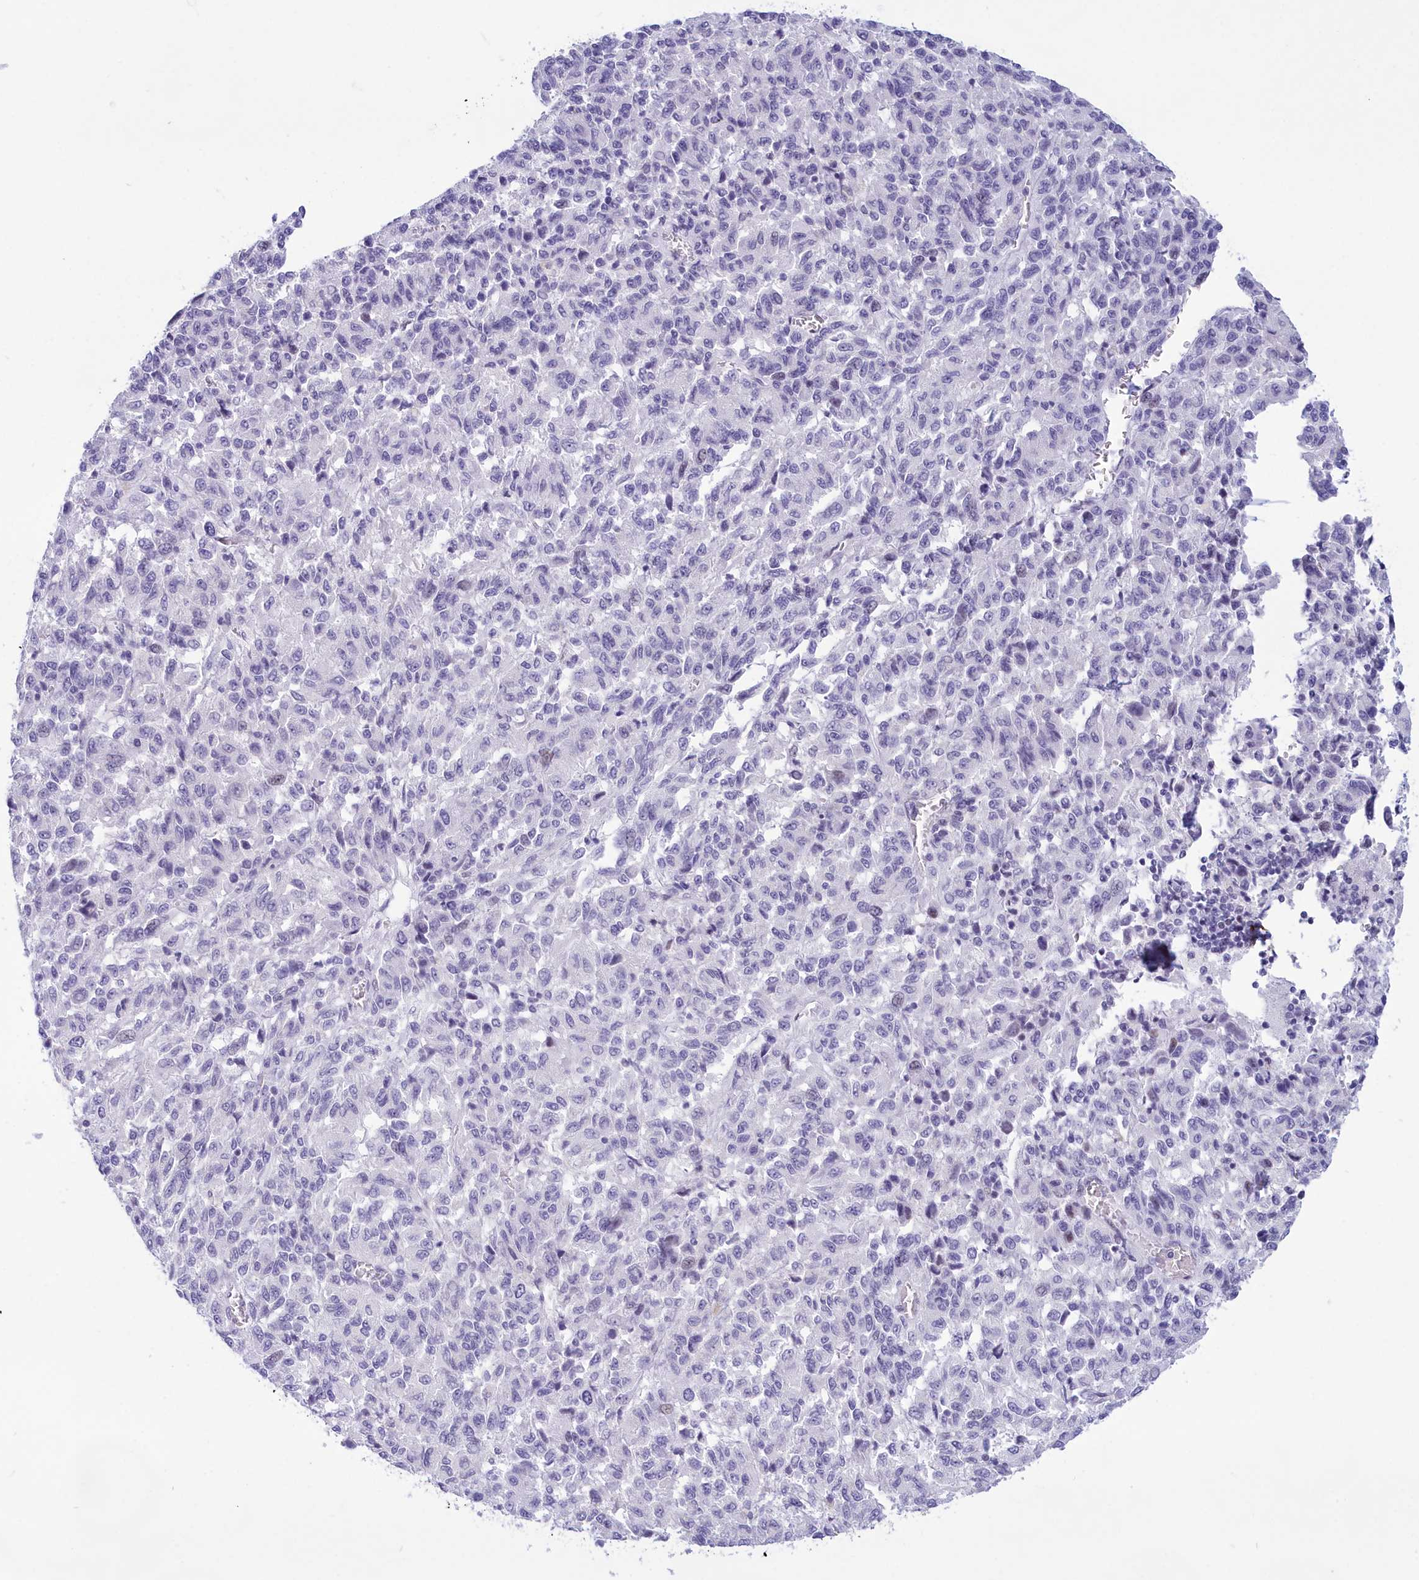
{"staining": {"intensity": "negative", "quantity": "none", "location": "none"}, "tissue": "melanoma", "cell_type": "Tumor cells", "image_type": "cancer", "snomed": [{"axis": "morphology", "description": "Malignant melanoma, Metastatic site"}, {"axis": "topography", "description": "Lung"}], "caption": "Melanoma stained for a protein using immunohistochemistry (IHC) exhibits no staining tumor cells.", "gene": "SNX20", "patient": {"sex": "male", "age": 64}}